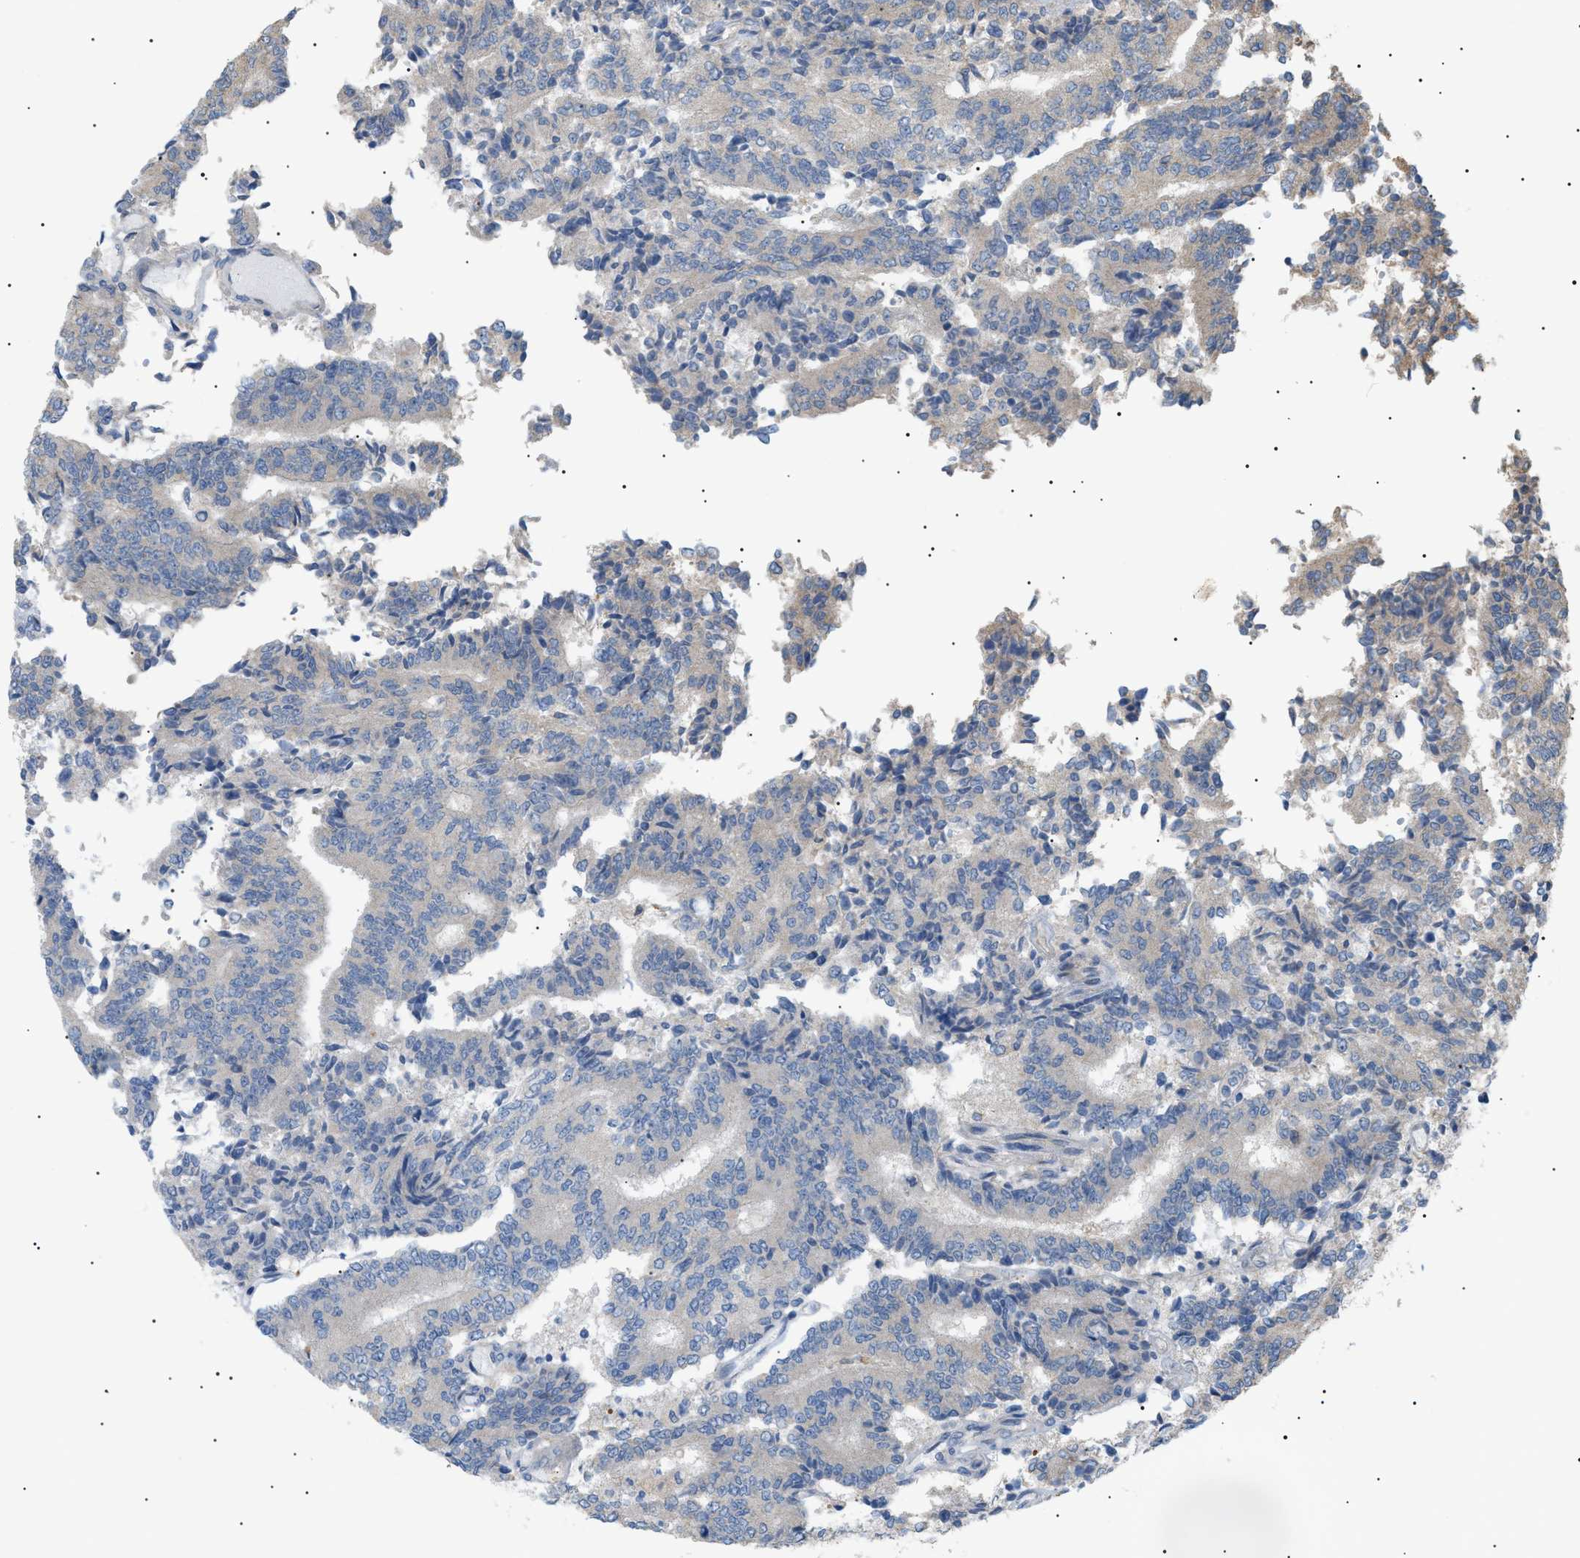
{"staining": {"intensity": "negative", "quantity": "none", "location": "none"}, "tissue": "prostate cancer", "cell_type": "Tumor cells", "image_type": "cancer", "snomed": [{"axis": "morphology", "description": "Normal tissue, NOS"}, {"axis": "morphology", "description": "Adenocarcinoma, High grade"}, {"axis": "topography", "description": "Prostate"}, {"axis": "topography", "description": "Seminal veicle"}], "caption": "This is an IHC micrograph of human prostate adenocarcinoma (high-grade). There is no expression in tumor cells.", "gene": "IRS2", "patient": {"sex": "male", "age": 55}}